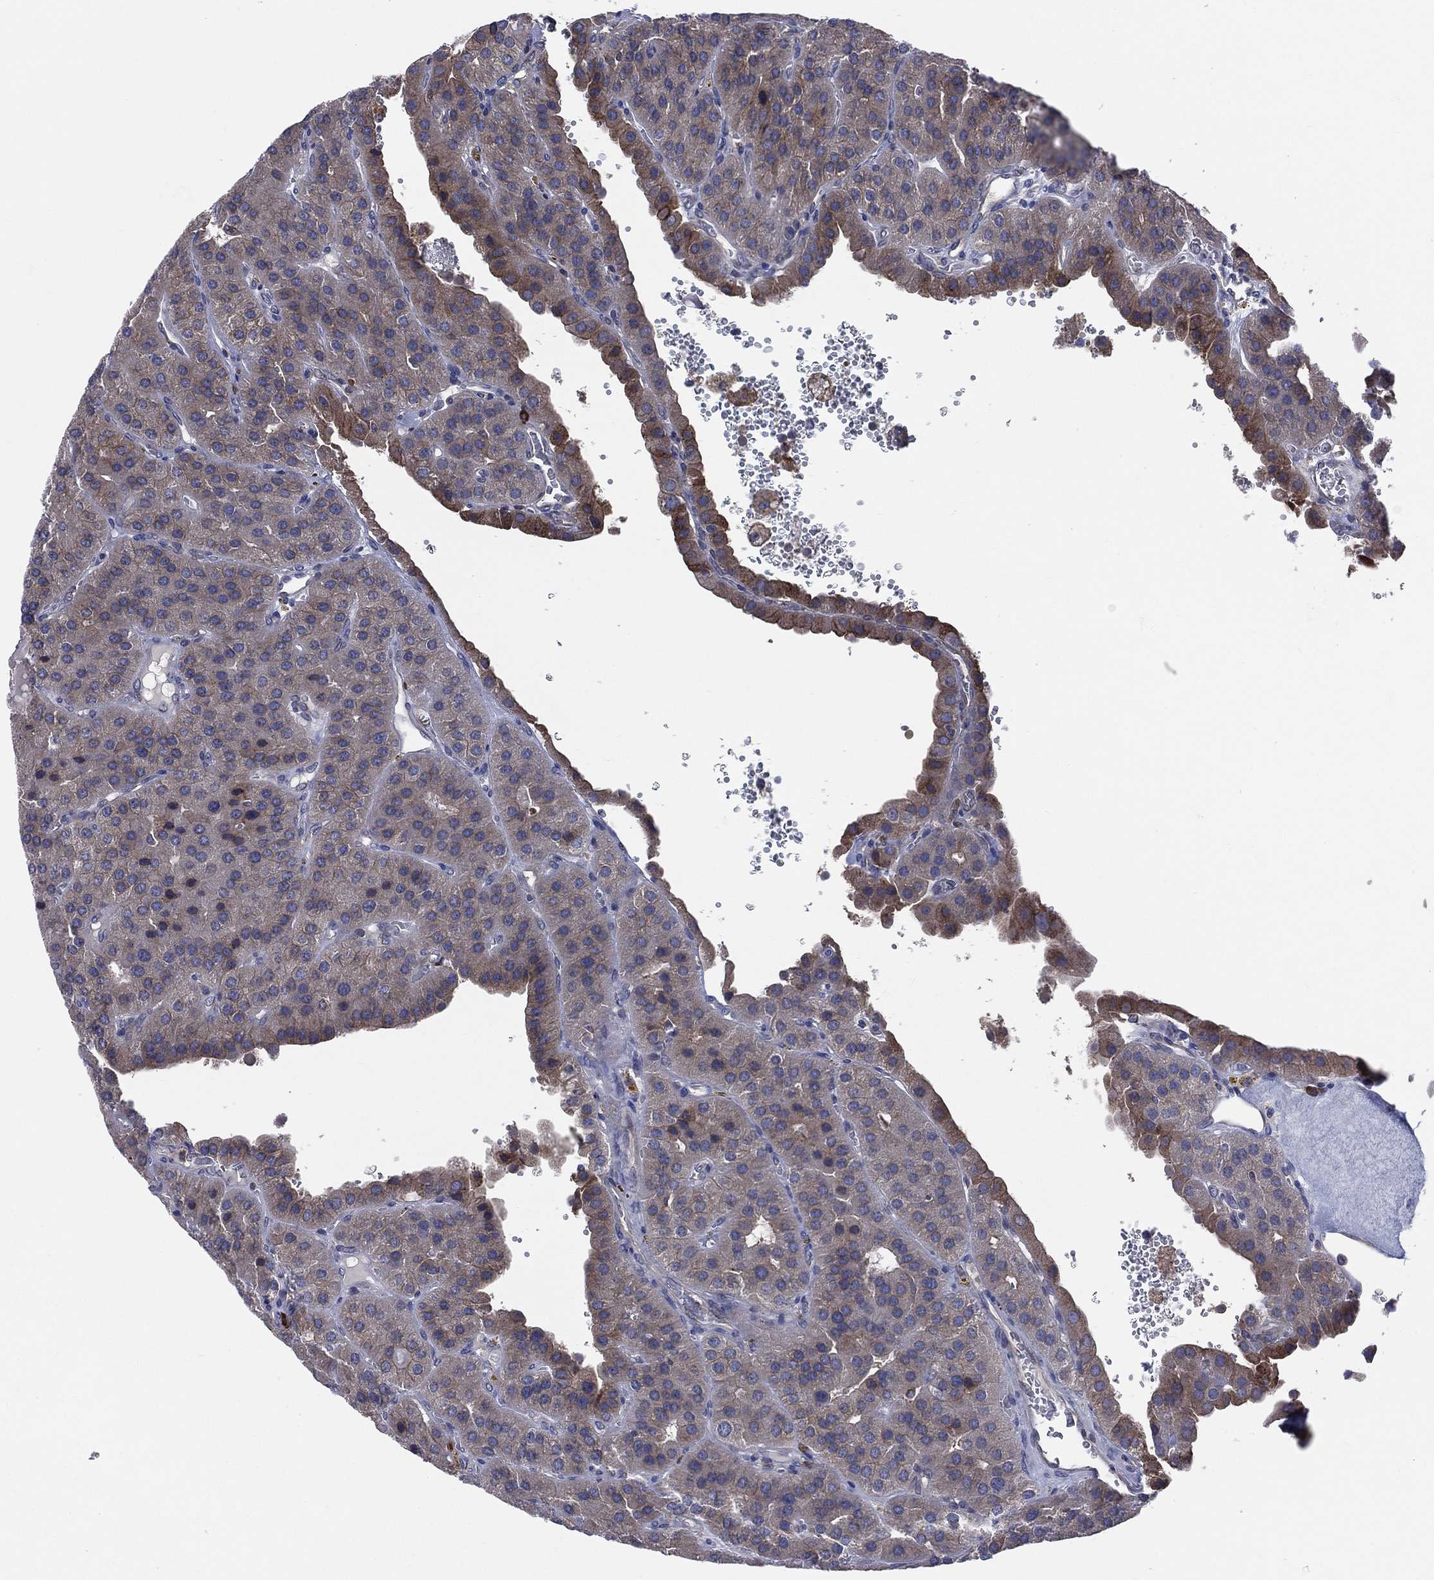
{"staining": {"intensity": "weak", "quantity": "25%-75%", "location": "cytoplasmic/membranous"}, "tissue": "parathyroid gland", "cell_type": "Glandular cells", "image_type": "normal", "snomed": [{"axis": "morphology", "description": "Normal tissue, NOS"}, {"axis": "morphology", "description": "Adenoma, NOS"}, {"axis": "topography", "description": "Parathyroid gland"}], "caption": "Immunohistochemical staining of benign parathyroid gland displays low levels of weak cytoplasmic/membranous positivity in about 25%-75% of glandular cells.", "gene": "CCDC159", "patient": {"sex": "female", "age": 86}}